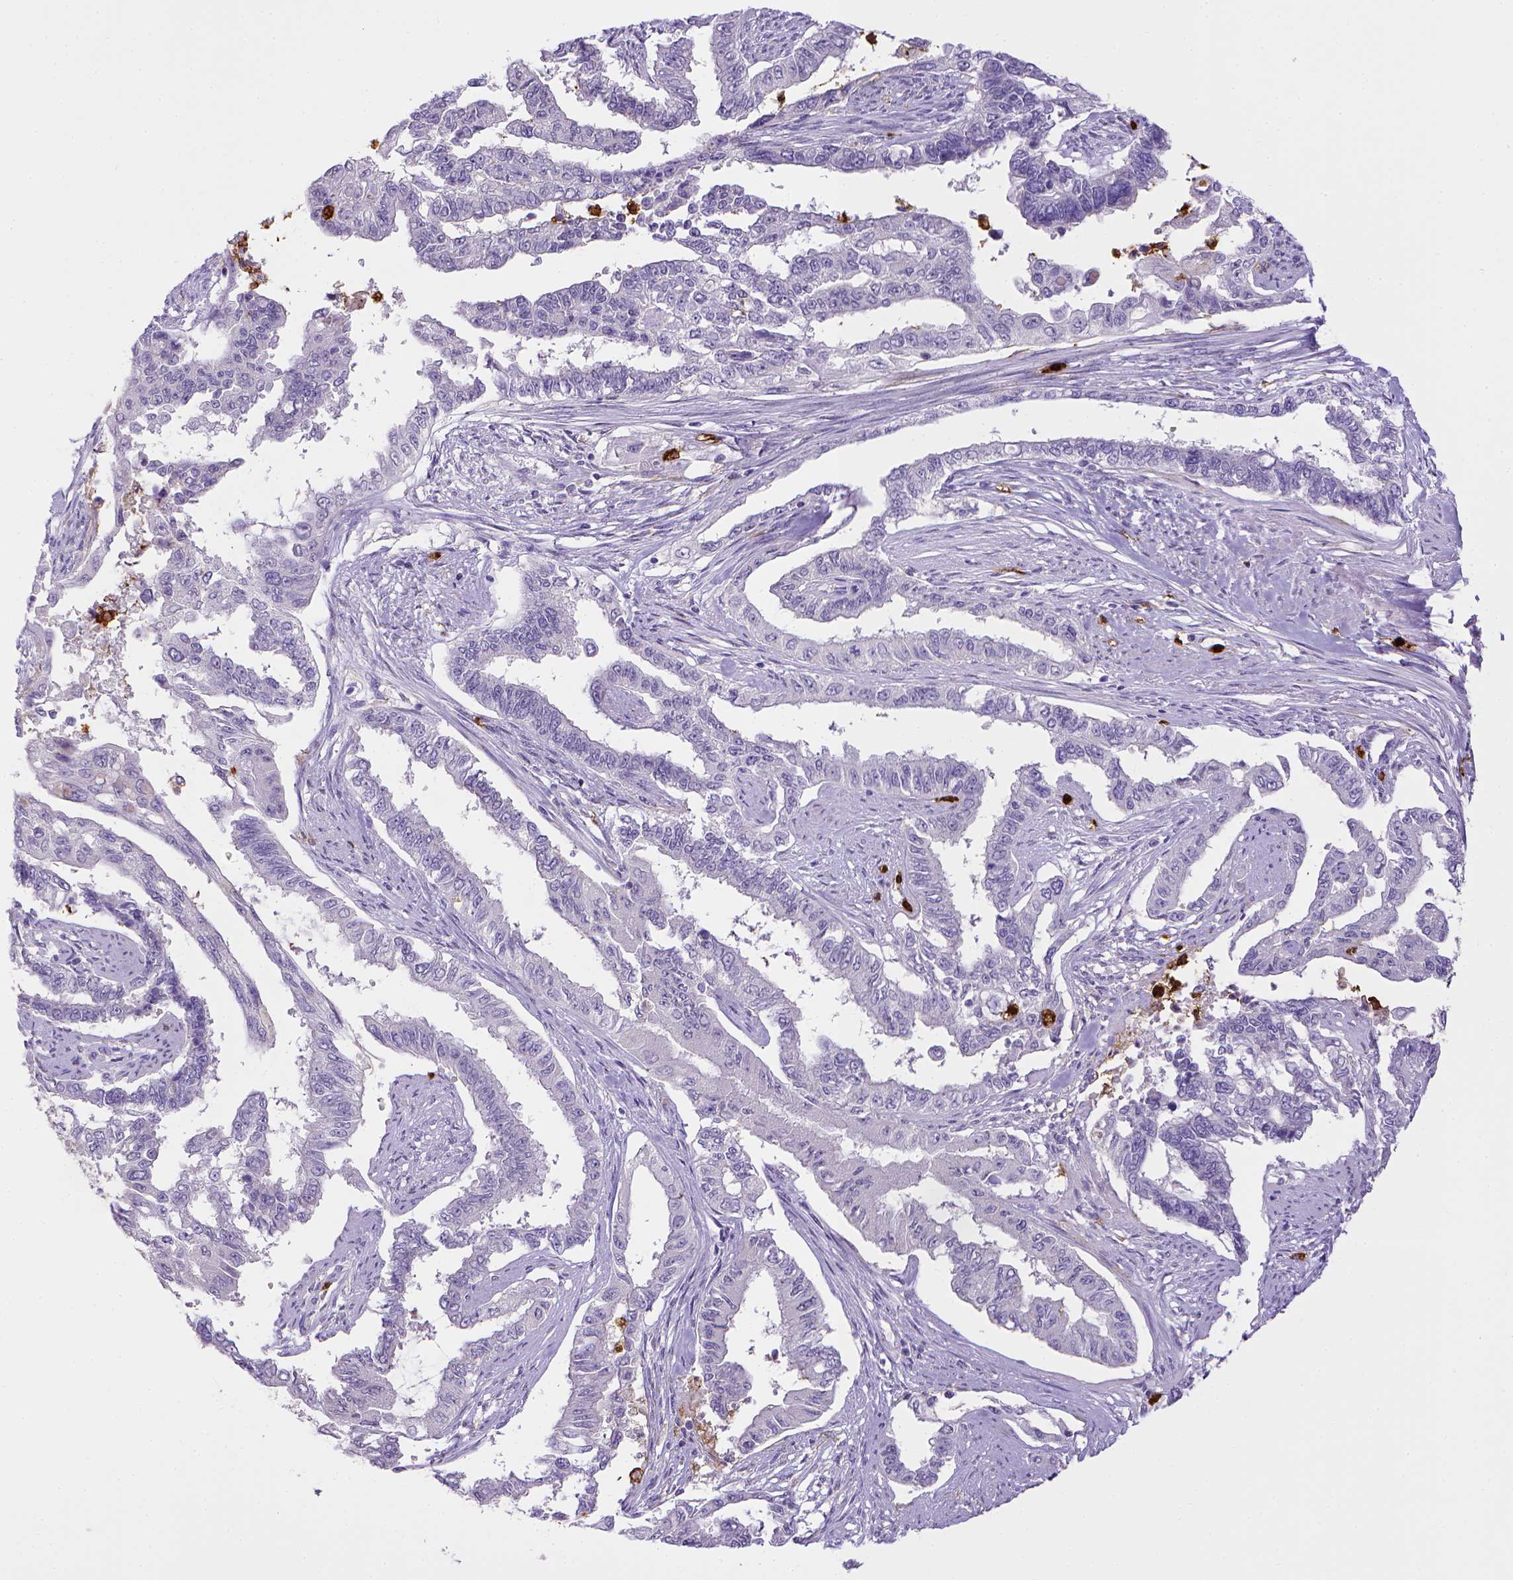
{"staining": {"intensity": "negative", "quantity": "none", "location": "none"}, "tissue": "endometrial cancer", "cell_type": "Tumor cells", "image_type": "cancer", "snomed": [{"axis": "morphology", "description": "Adenocarcinoma, NOS"}, {"axis": "topography", "description": "Uterus"}], "caption": "Immunohistochemical staining of human adenocarcinoma (endometrial) shows no significant positivity in tumor cells.", "gene": "ITGAM", "patient": {"sex": "female", "age": 59}}